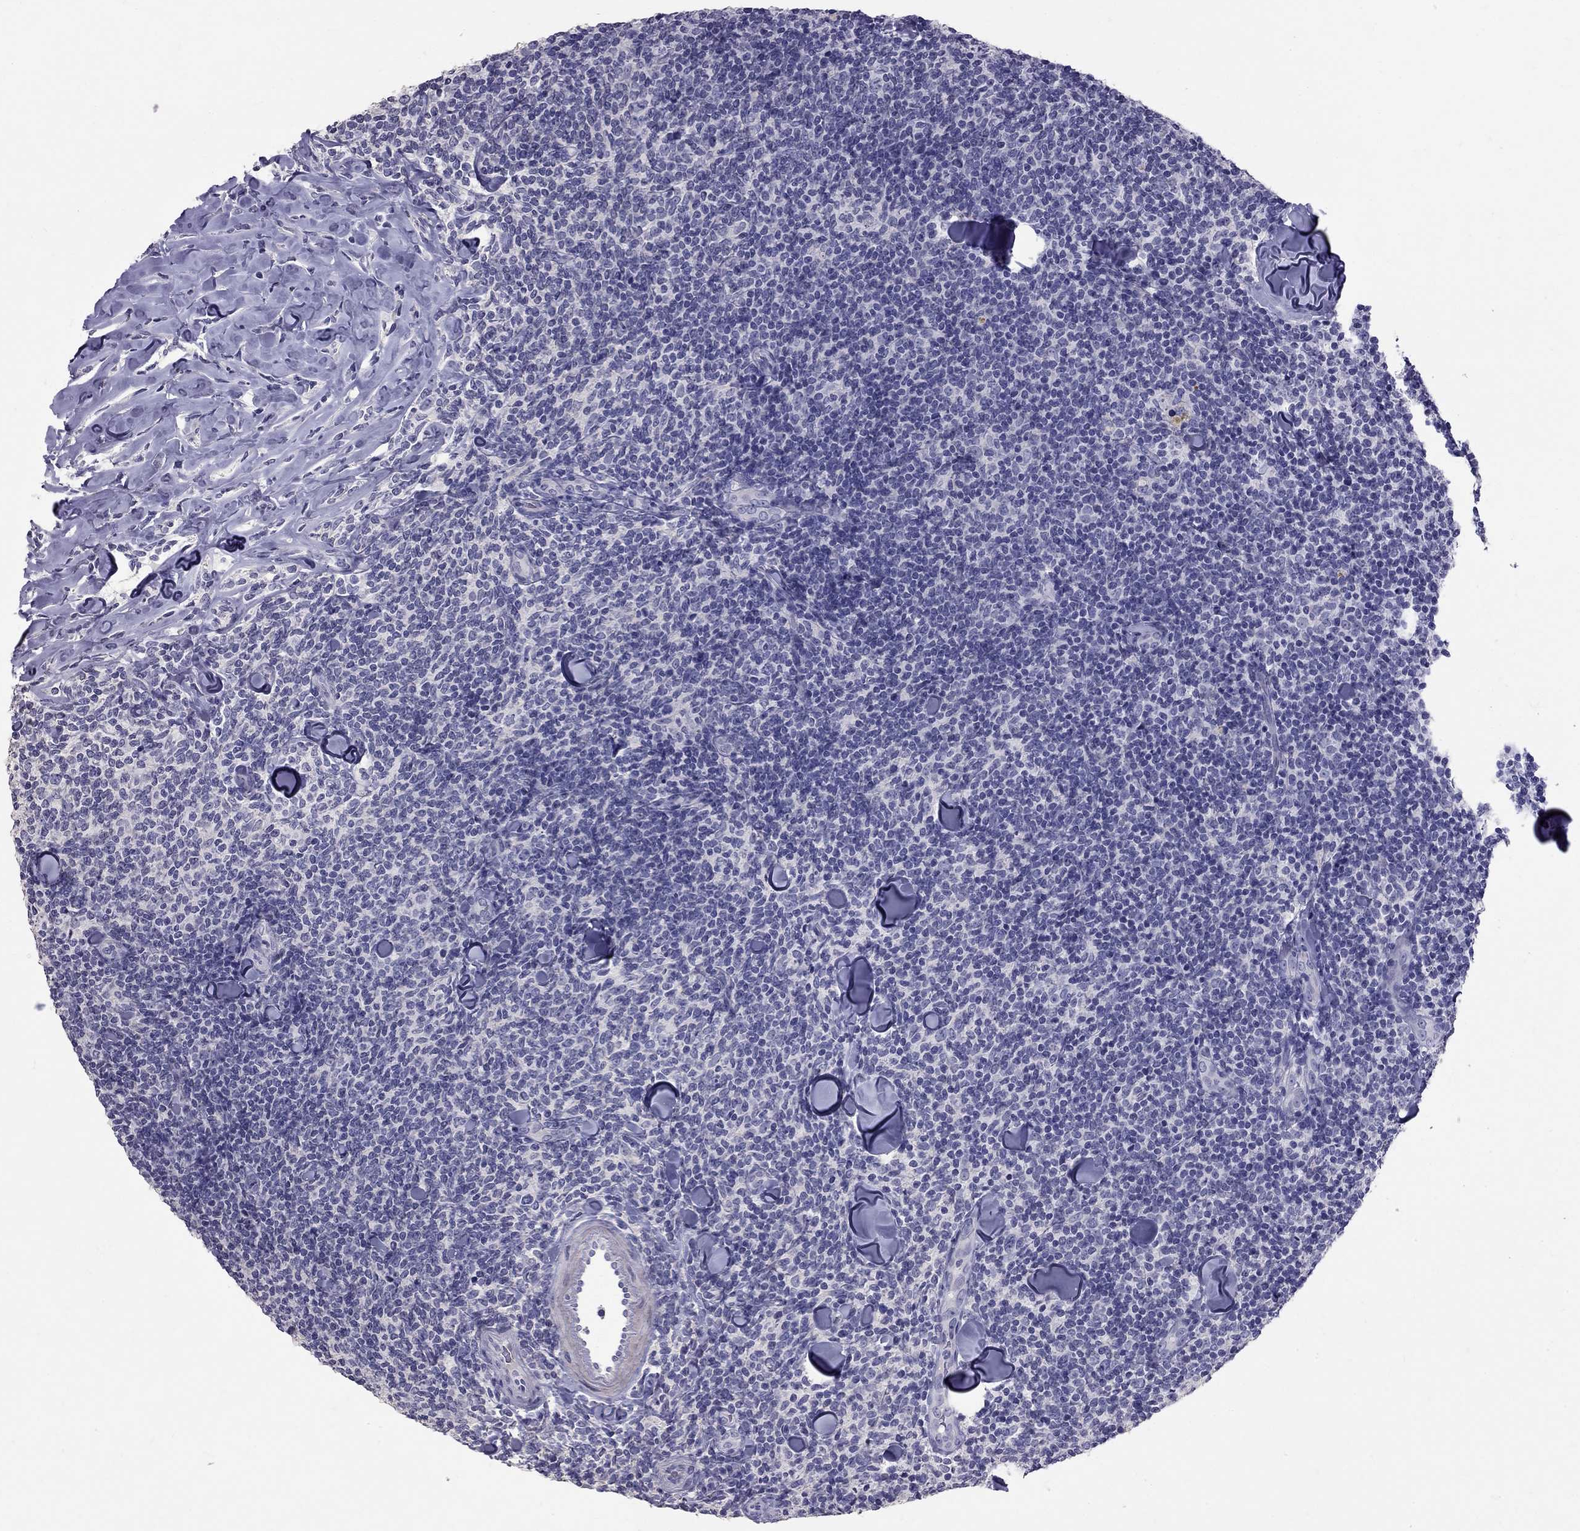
{"staining": {"intensity": "negative", "quantity": "none", "location": "none"}, "tissue": "lymphoma", "cell_type": "Tumor cells", "image_type": "cancer", "snomed": [{"axis": "morphology", "description": "Malignant lymphoma, non-Hodgkin's type, Low grade"}, {"axis": "topography", "description": "Lymph node"}], "caption": "DAB immunohistochemical staining of lymphoma demonstrates no significant positivity in tumor cells.", "gene": "CFAP91", "patient": {"sex": "female", "age": 56}}